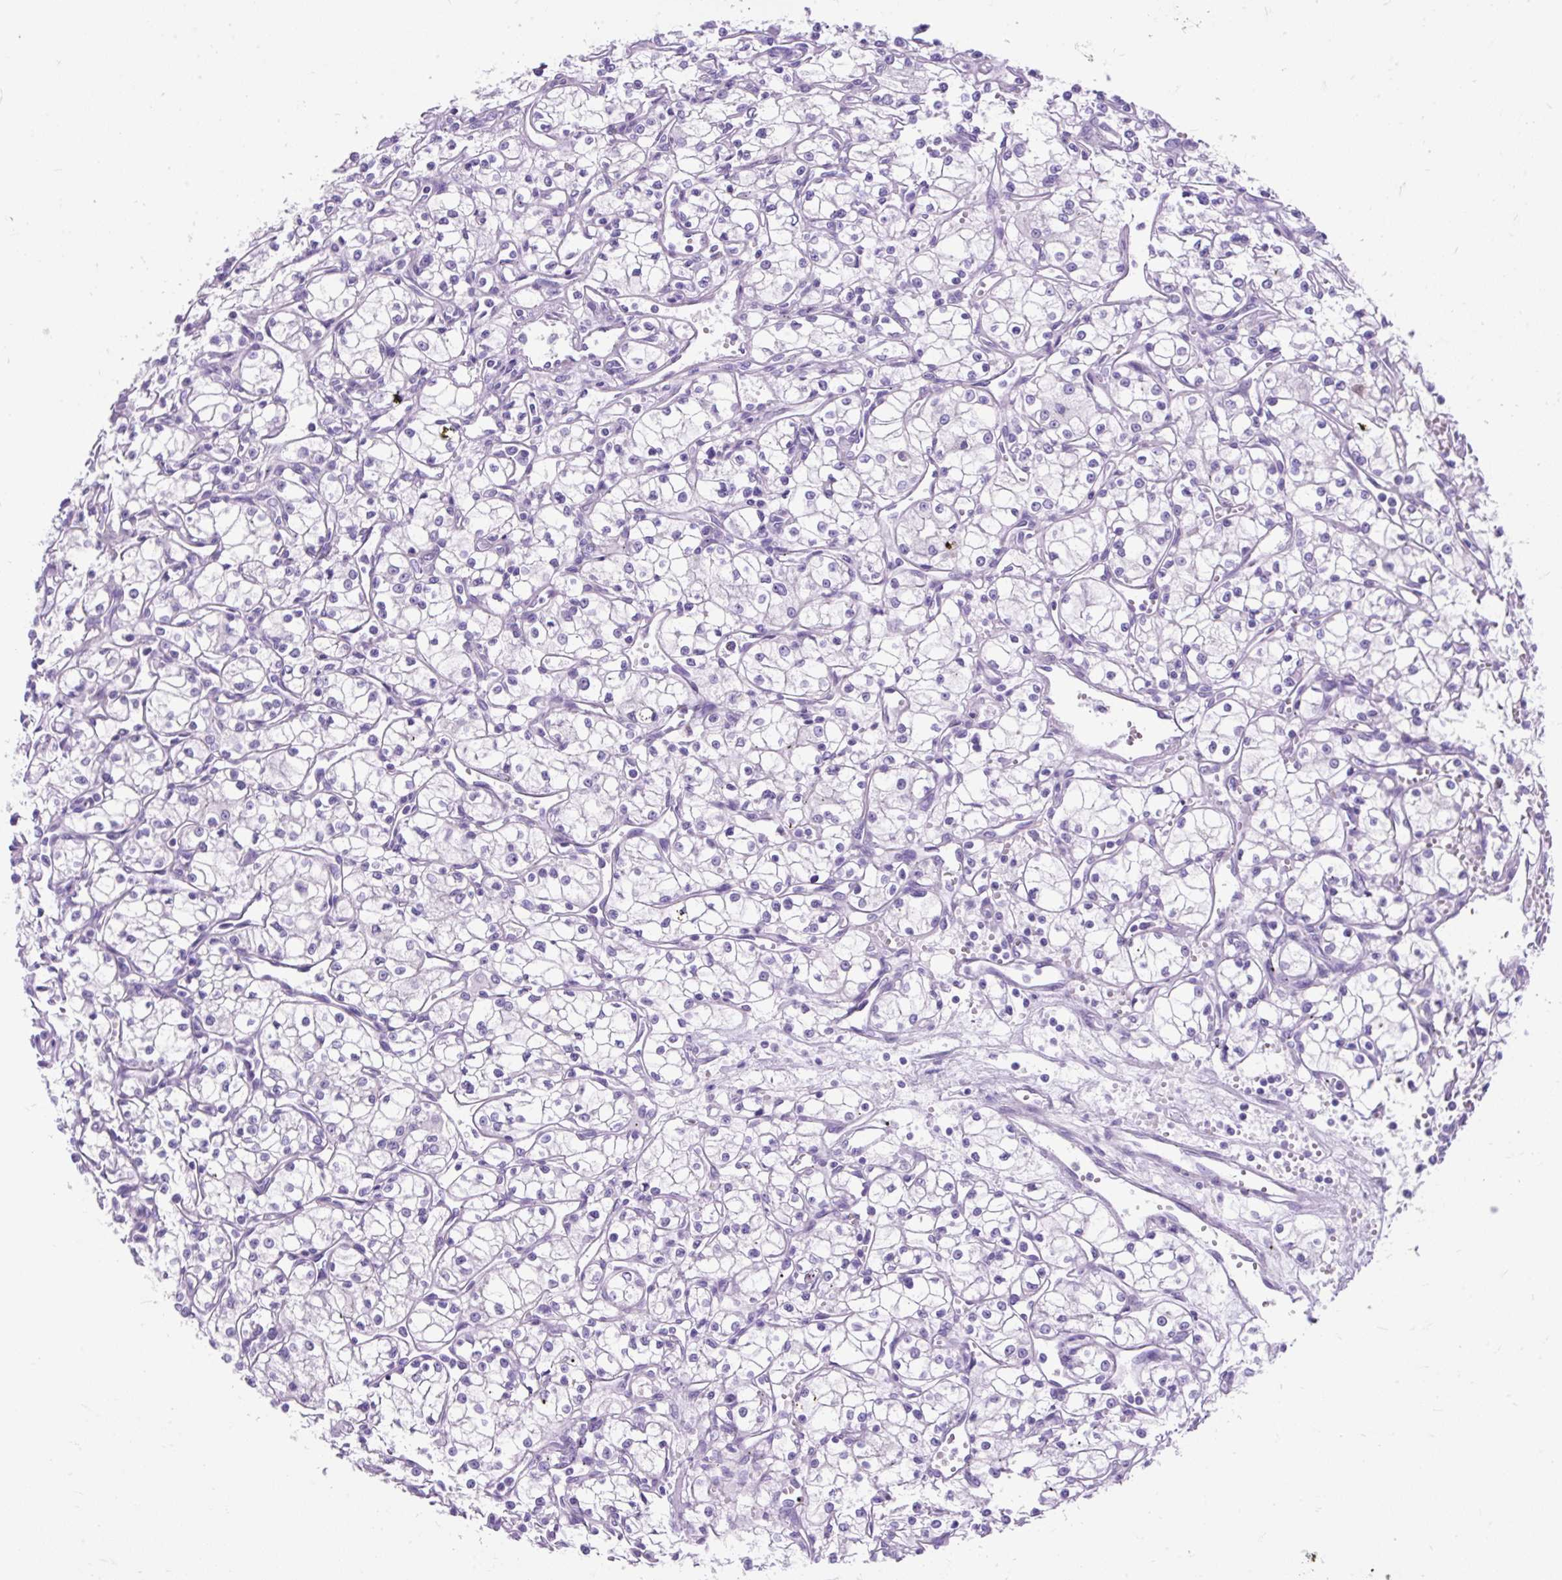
{"staining": {"intensity": "negative", "quantity": "none", "location": "none"}, "tissue": "renal cancer", "cell_type": "Tumor cells", "image_type": "cancer", "snomed": [{"axis": "morphology", "description": "Adenocarcinoma, NOS"}, {"axis": "topography", "description": "Kidney"}], "caption": "A high-resolution histopathology image shows immunohistochemistry (IHC) staining of renal cancer, which reveals no significant positivity in tumor cells. The staining is performed using DAB (3,3'-diaminobenzidine) brown chromogen with nuclei counter-stained in using hematoxylin.", "gene": "SCGB1A1", "patient": {"sex": "male", "age": 59}}